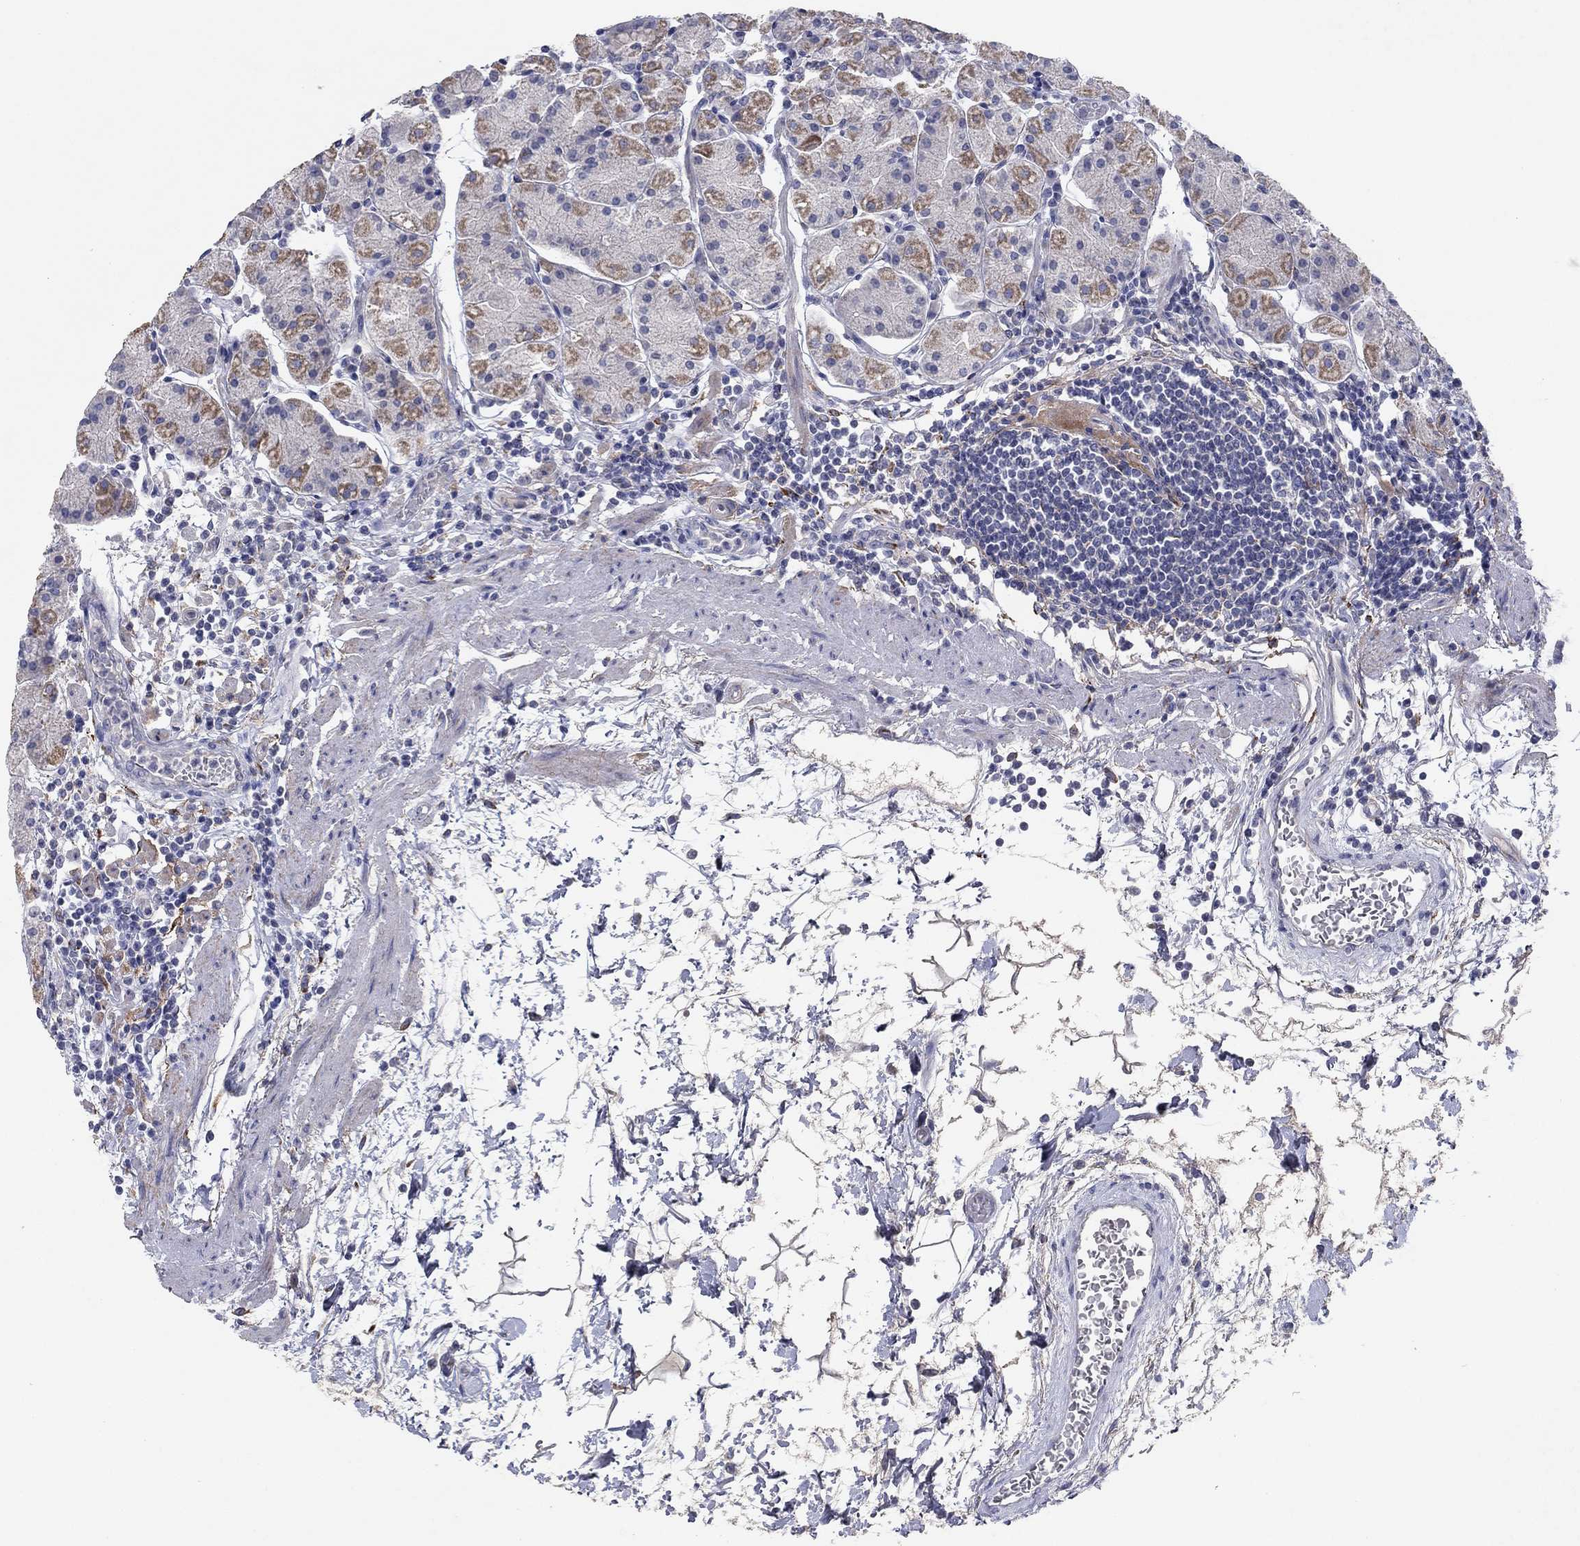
{"staining": {"intensity": "moderate", "quantity": "<25%", "location": "cytoplasmic/membranous"}, "tissue": "stomach", "cell_type": "Glandular cells", "image_type": "normal", "snomed": [{"axis": "morphology", "description": "Normal tissue, NOS"}, {"axis": "topography", "description": "Stomach"}], "caption": "Brown immunohistochemical staining in normal stomach shows moderate cytoplasmic/membranous staining in about <25% of glandular cells. The protein is stained brown, and the nuclei are stained in blue (DAB IHC with brightfield microscopy, high magnification).", "gene": "PTGDS", "patient": {"sex": "male", "age": 54}}